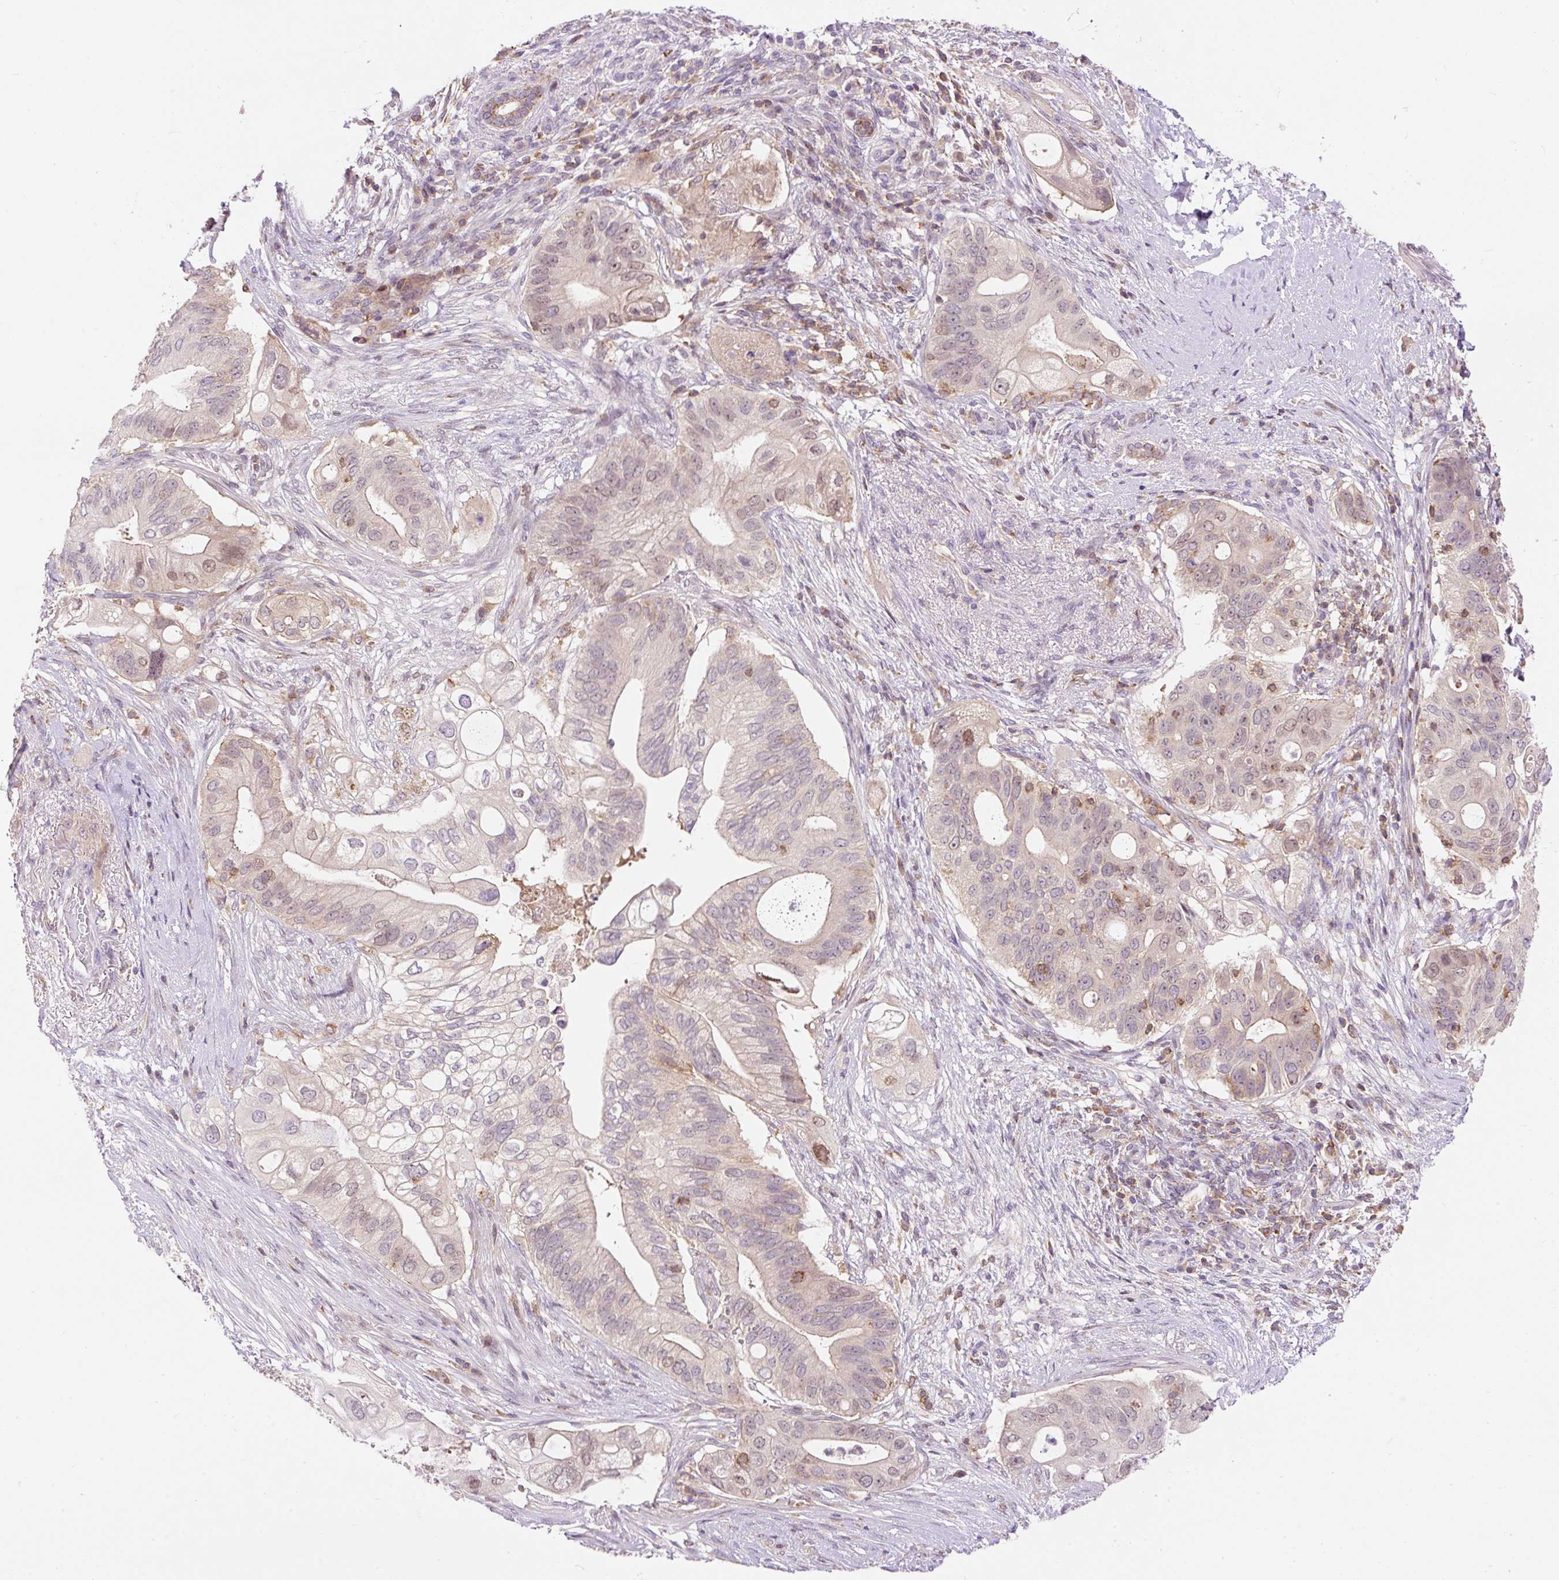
{"staining": {"intensity": "weak", "quantity": "<25%", "location": "nuclear"}, "tissue": "pancreatic cancer", "cell_type": "Tumor cells", "image_type": "cancer", "snomed": [{"axis": "morphology", "description": "Adenocarcinoma, NOS"}, {"axis": "topography", "description": "Pancreas"}], "caption": "Adenocarcinoma (pancreatic) was stained to show a protein in brown. There is no significant expression in tumor cells. (DAB IHC with hematoxylin counter stain).", "gene": "CARD11", "patient": {"sex": "female", "age": 72}}